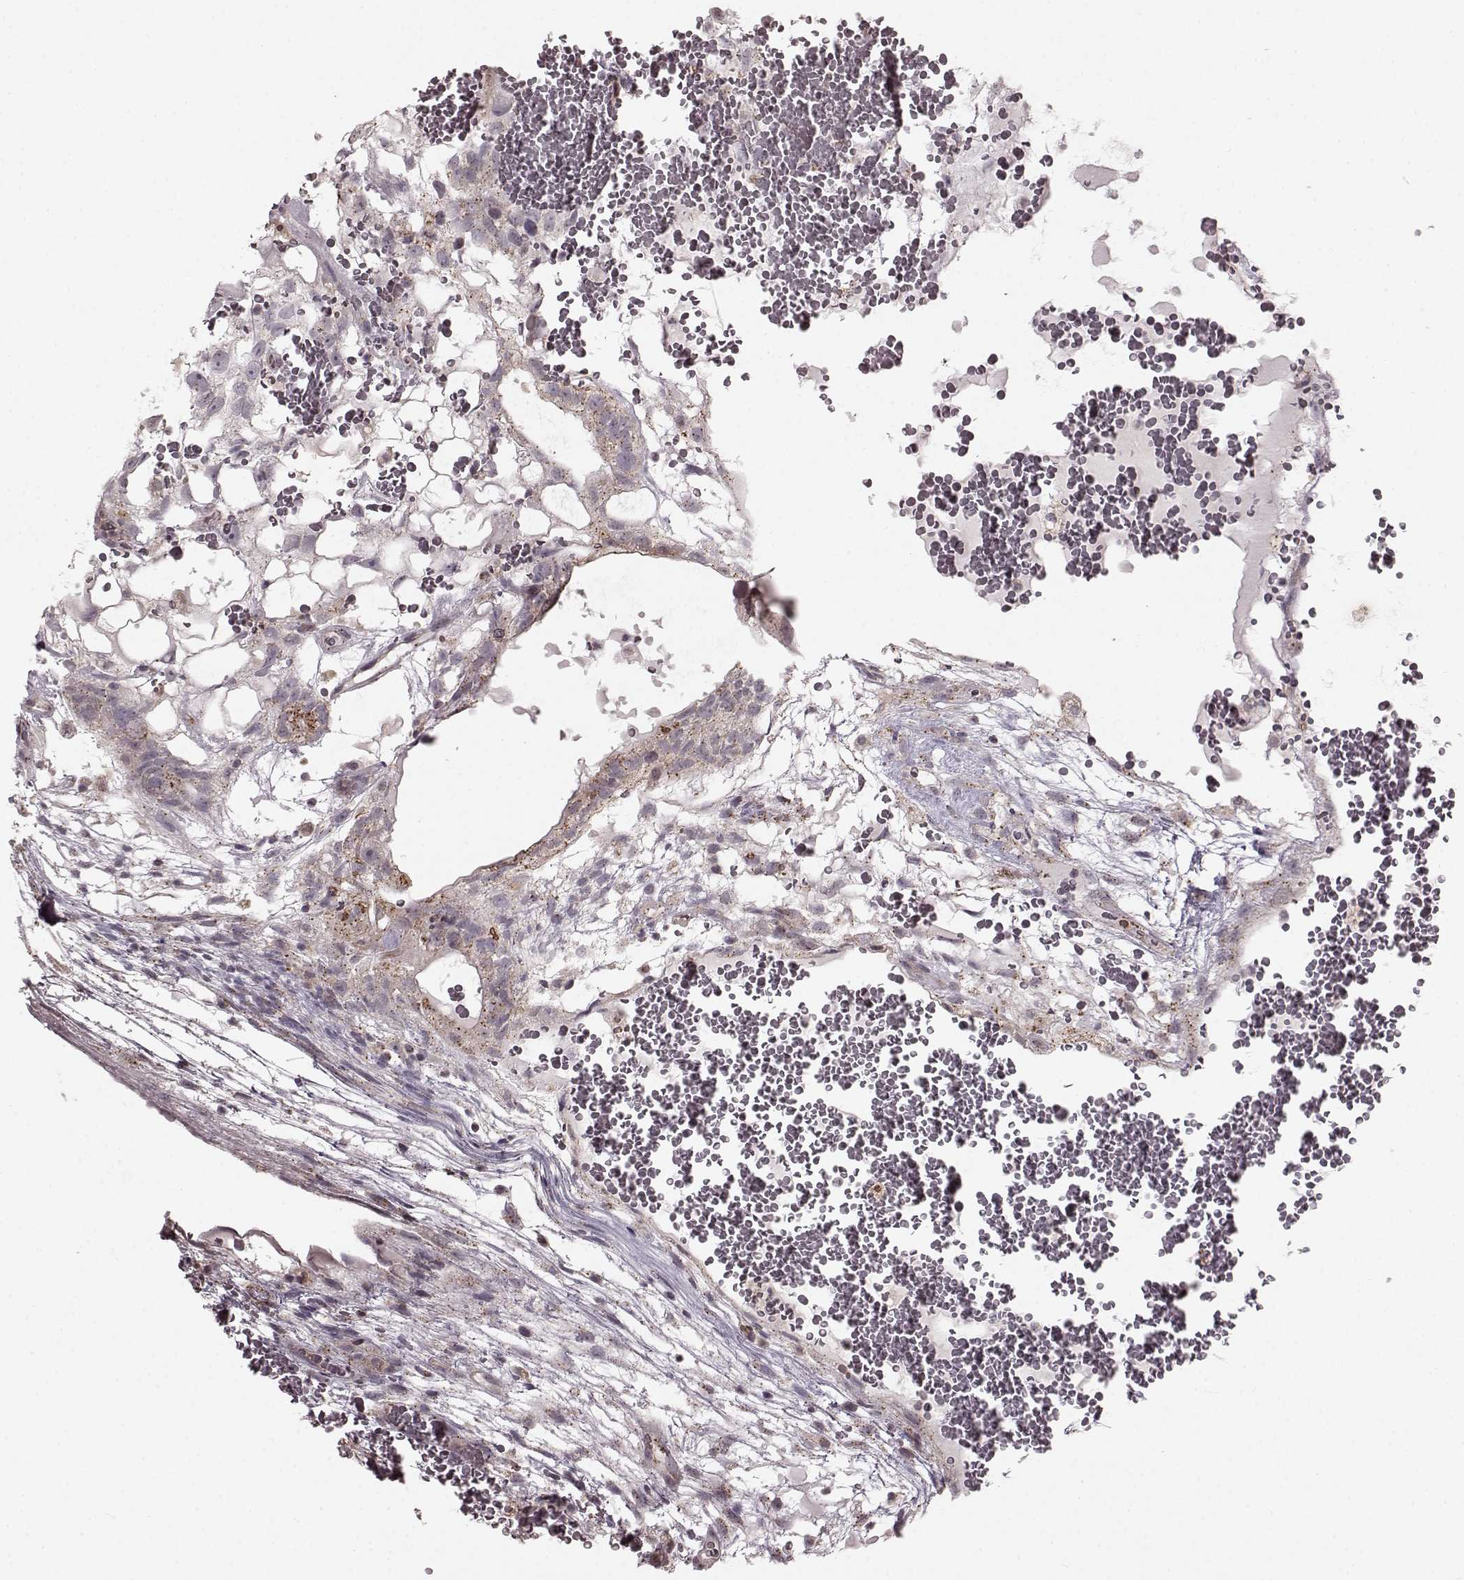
{"staining": {"intensity": "weak", "quantity": "<25%", "location": "cytoplasmic/membranous"}, "tissue": "testis cancer", "cell_type": "Tumor cells", "image_type": "cancer", "snomed": [{"axis": "morphology", "description": "Normal tissue, NOS"}, {"axis": "morphology", "description": "Carcinoma, Embryonal, NOS"}, {"axis": "topography", "description": "Testis"}], "caption": "This is a histopathology image of immunohistochemistry (IHC) staining of testis cancer (embryonal carcinoma), which shows no staining in tumor cells.", "gene": "GSS", "patient": {"sex": "male", "age": 32}}